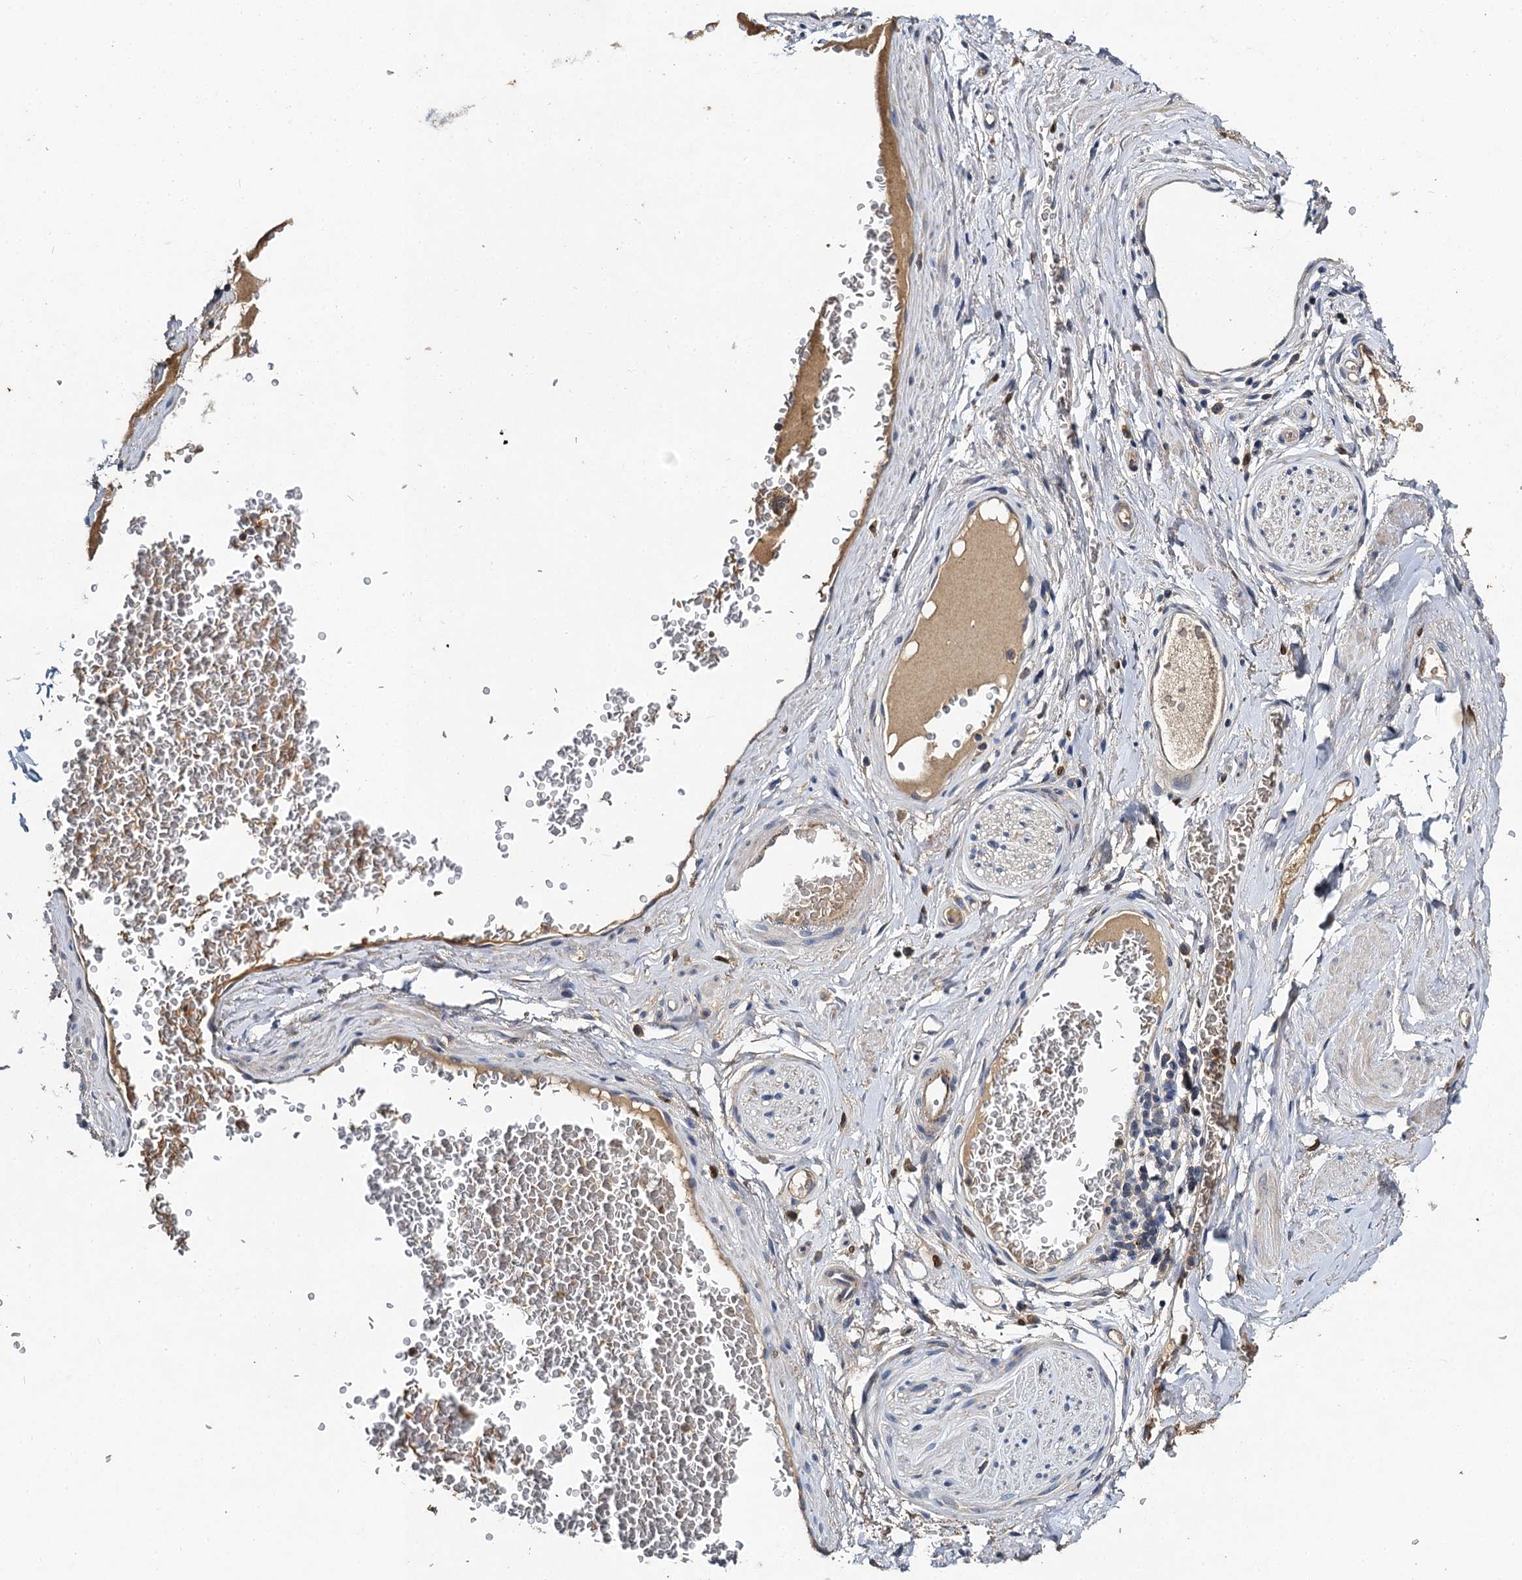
{"staining": {"intensity": "negative", "quantity": "none", "location": "none"}, "tissue": "adipose tissue", "cell_type": "Adipocytes", "image_type": "normal", "snomed": [{"axis": "morphology", "description": "Normal tissue, NOS"}, {"axis": "morphology", "description": "Adenocarcinoma, NOS"}, {"axis": "topography", "description": "Rectum"}, {"axis": "topography", "description": "Vagina"}, {"axis": "topography", "description": "Peripheral nerve tissue"}], "caption": "There is no significant expression in adipocytes of adipose tissue. (DAB (3,3'-diaminobenzidine) immunohistochemistry (IHC), high magnification).", "gene": "SLC11A2", "patient": {"sex": "female", "age": 71}}